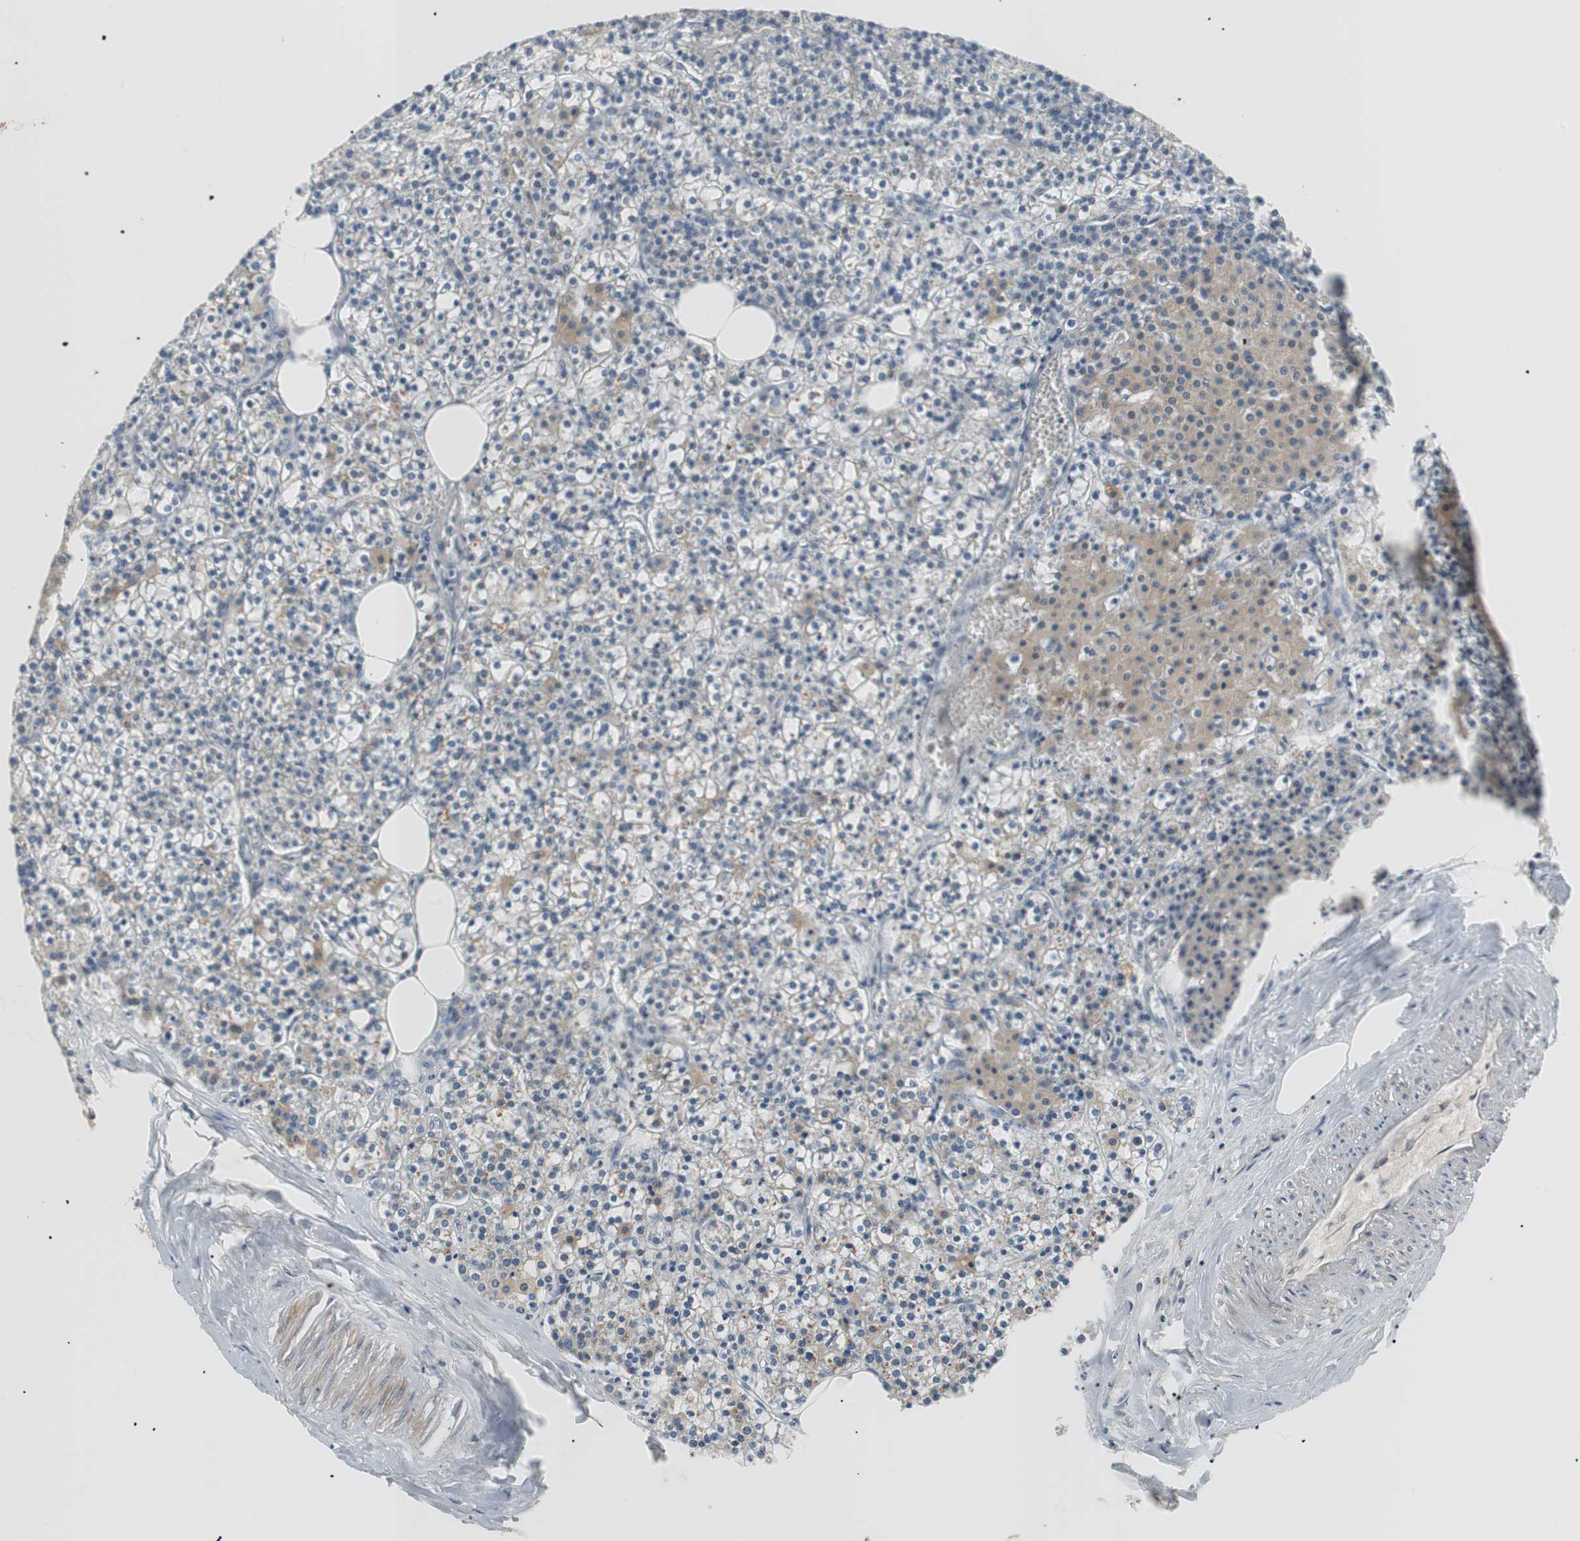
{"staining": {"intensity": "weak", "quantity": "<25%", "location": "cytoplasmic/membranous"}, "tissue": "parathyroid gland", "cell_type": "Glandular cells", "image_type": "normal", "snomed": [{"axis": "morphology", "description": "Normal tissue, NOS"}, {"axis": "topography", "description": "Parathyroid gland"}], "caption": "This is a photomicrograph of immunohistochemistry staining of unremarkable parathyroid gland, which shows no expression in glandular cells. Nuclei are stained in blue.", "gene": "FADS2", "patient": {"sex": "female", "age": 63}}